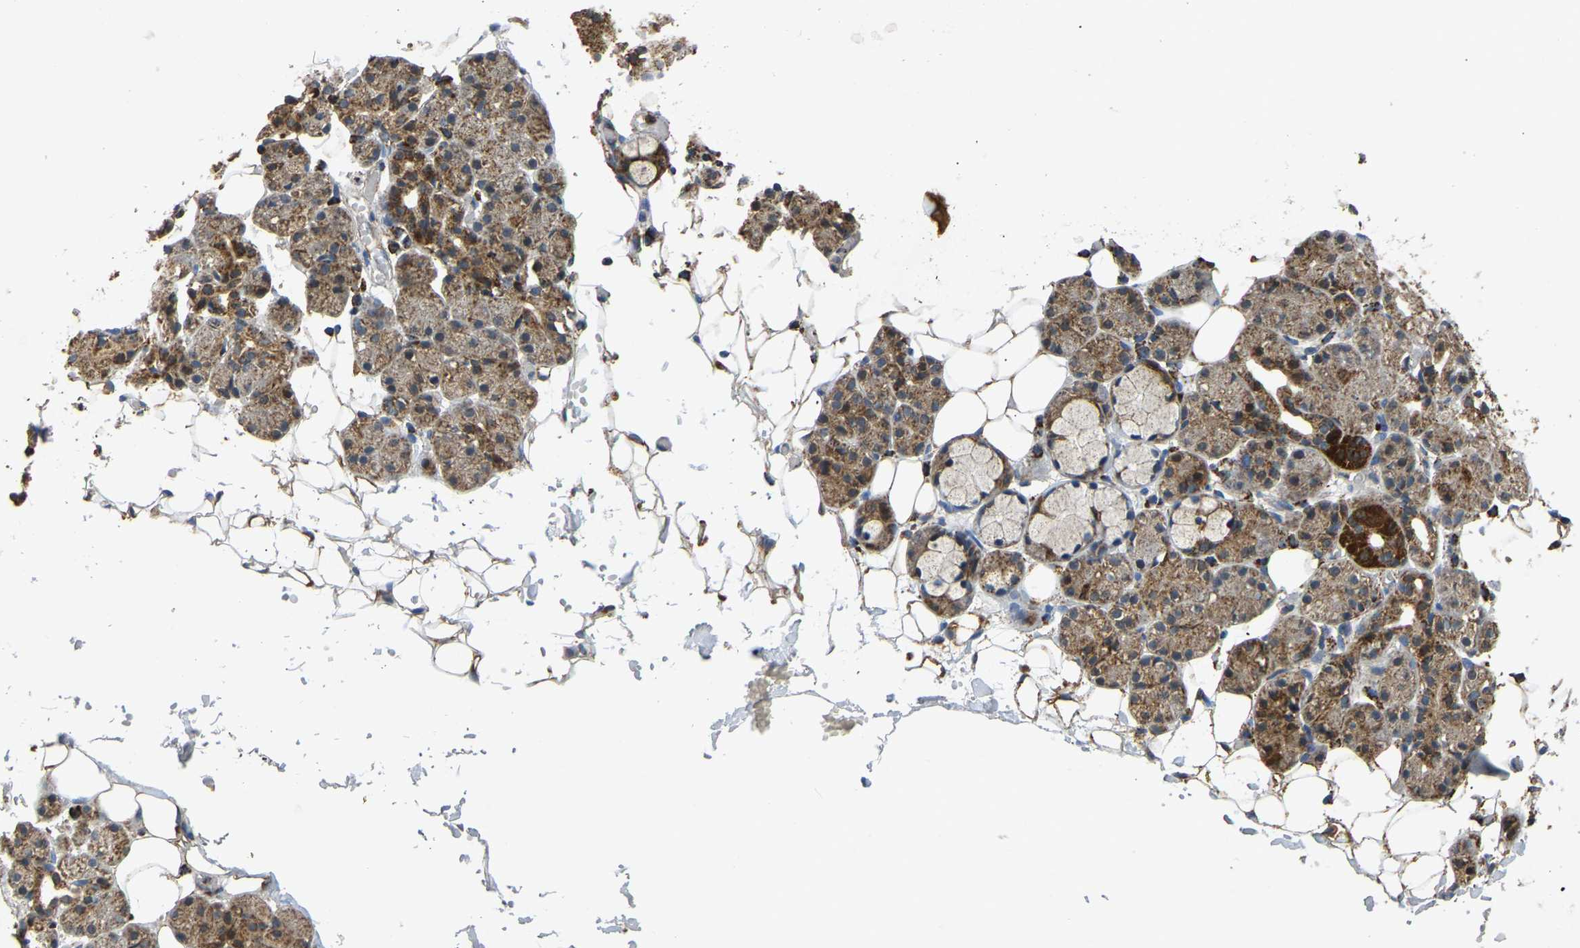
{"staining": {"intensity": "strong", "quantity": "25%-75%", "location": "cytoplasmic/membranous"}, "tissue": "salivary gland", "cell_type": "Glandular cells", "image_type": "normal", "snomed": [{"axis": "morphology", "description": "Normal tissue, NOS"}, {"axis": "topography", "description": "Salivary gland"}], "caption": "DAB immunohistochemical staining of benign human salivary gland demonstrates strong cytoplasmic/membranous protein staining in approximately 25%-75% of glandular cells.", "gene": "TUFM", "patient": {"sex": "male", "age": 63}}